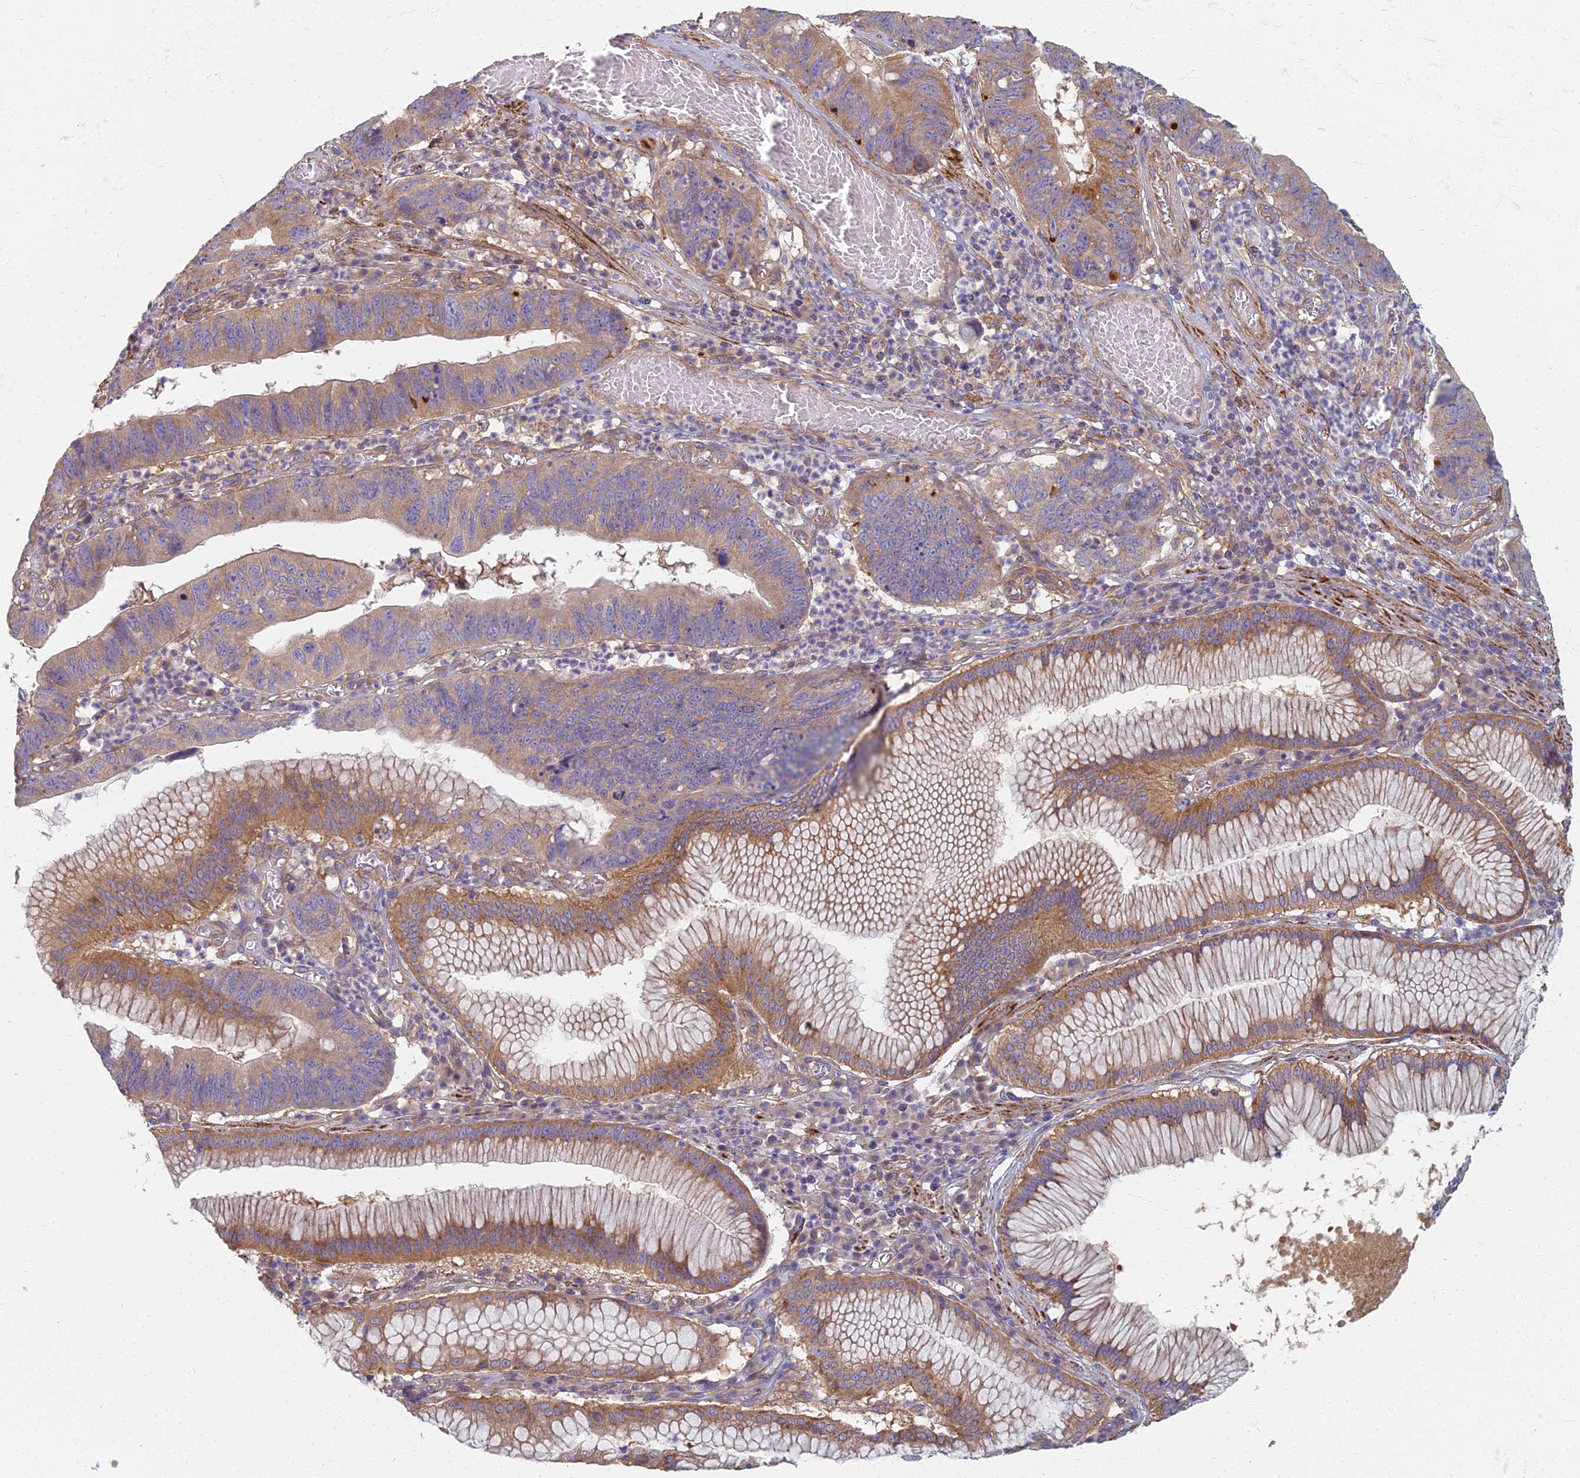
{"staining": {"intensity": "moderate", "quantity": ">75%", "location": "cytoplasmic/membranous"}, "tissue": "stomach cancer", "cell_type": "Tumor cells", "image_type": "cancer", "snomed": [{"axis": "morphology", "description": "Adenocarcinoma, NOS"}, {"axis": "topography", "description": "Stomach"}], "caption": "The micrograph exhibits staining of stomach cancer (adenocarcinoma), revealing moderate cytoplasmic/membranous protein positivity (brown color) within tumor cells.", "gene": "RBSN", "patient": {"sex": "male", "age": 59}}